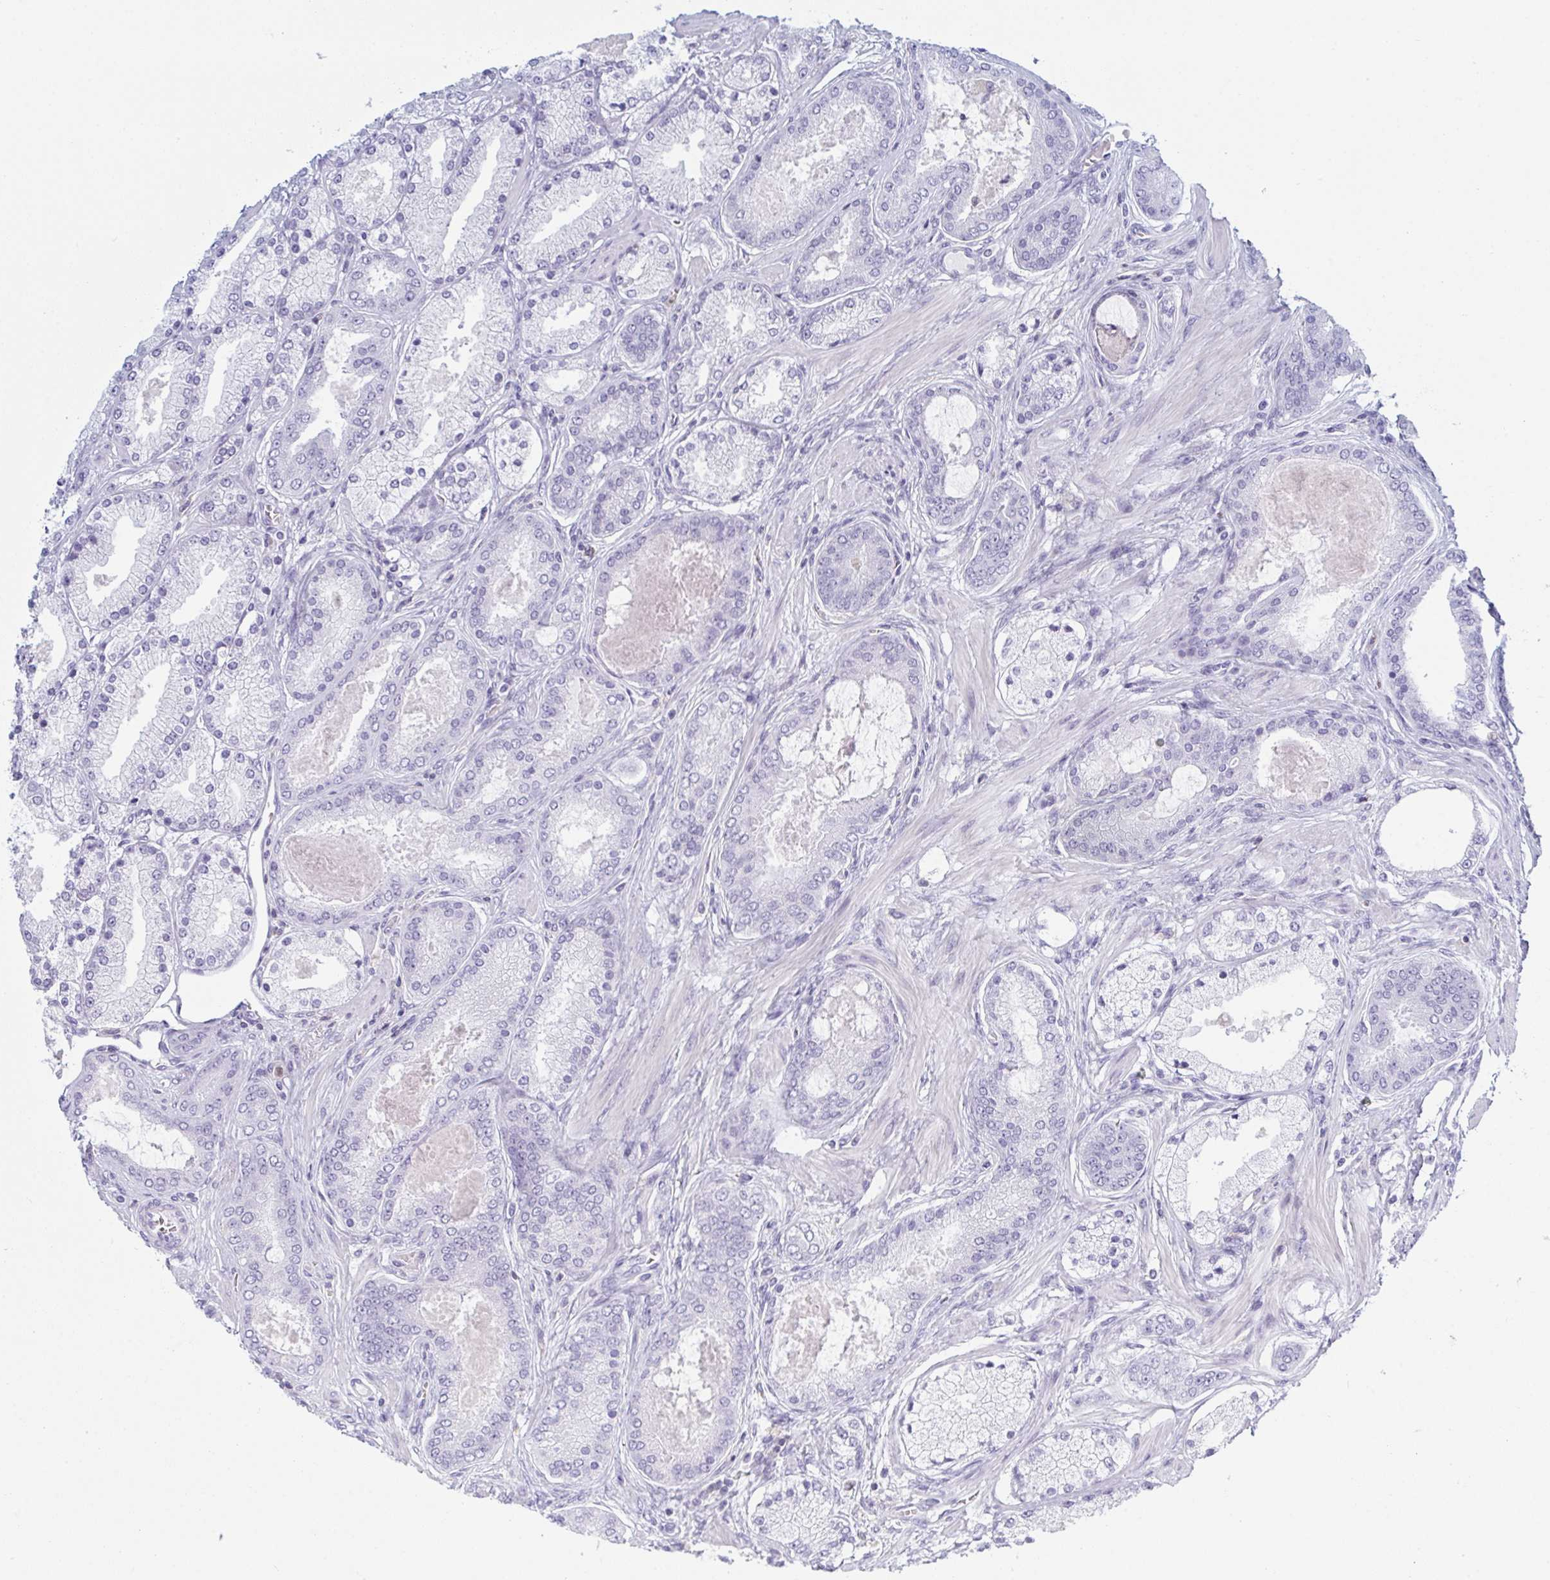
{"staining": {"intensity": "negative", "quantity": "none", "location": "none"}, "tissue": "prostate cancer", "cell_type": "Tumor cells", "image_type": "cancer", "snomed": [{"axis": "morphology", "description": "Adenocarcinoma, High grade"}, {"axis": "topography", "description": "Prostate"}], "caption": "Immunohistochemistry (IHC) photomicrograph of neoplastic tissue: human prostate cancer stained with DAB reveals no significant protein expression in tumor cells.", "gene": "MYO1F", "patient": {"sex": "male", "age": 63}}